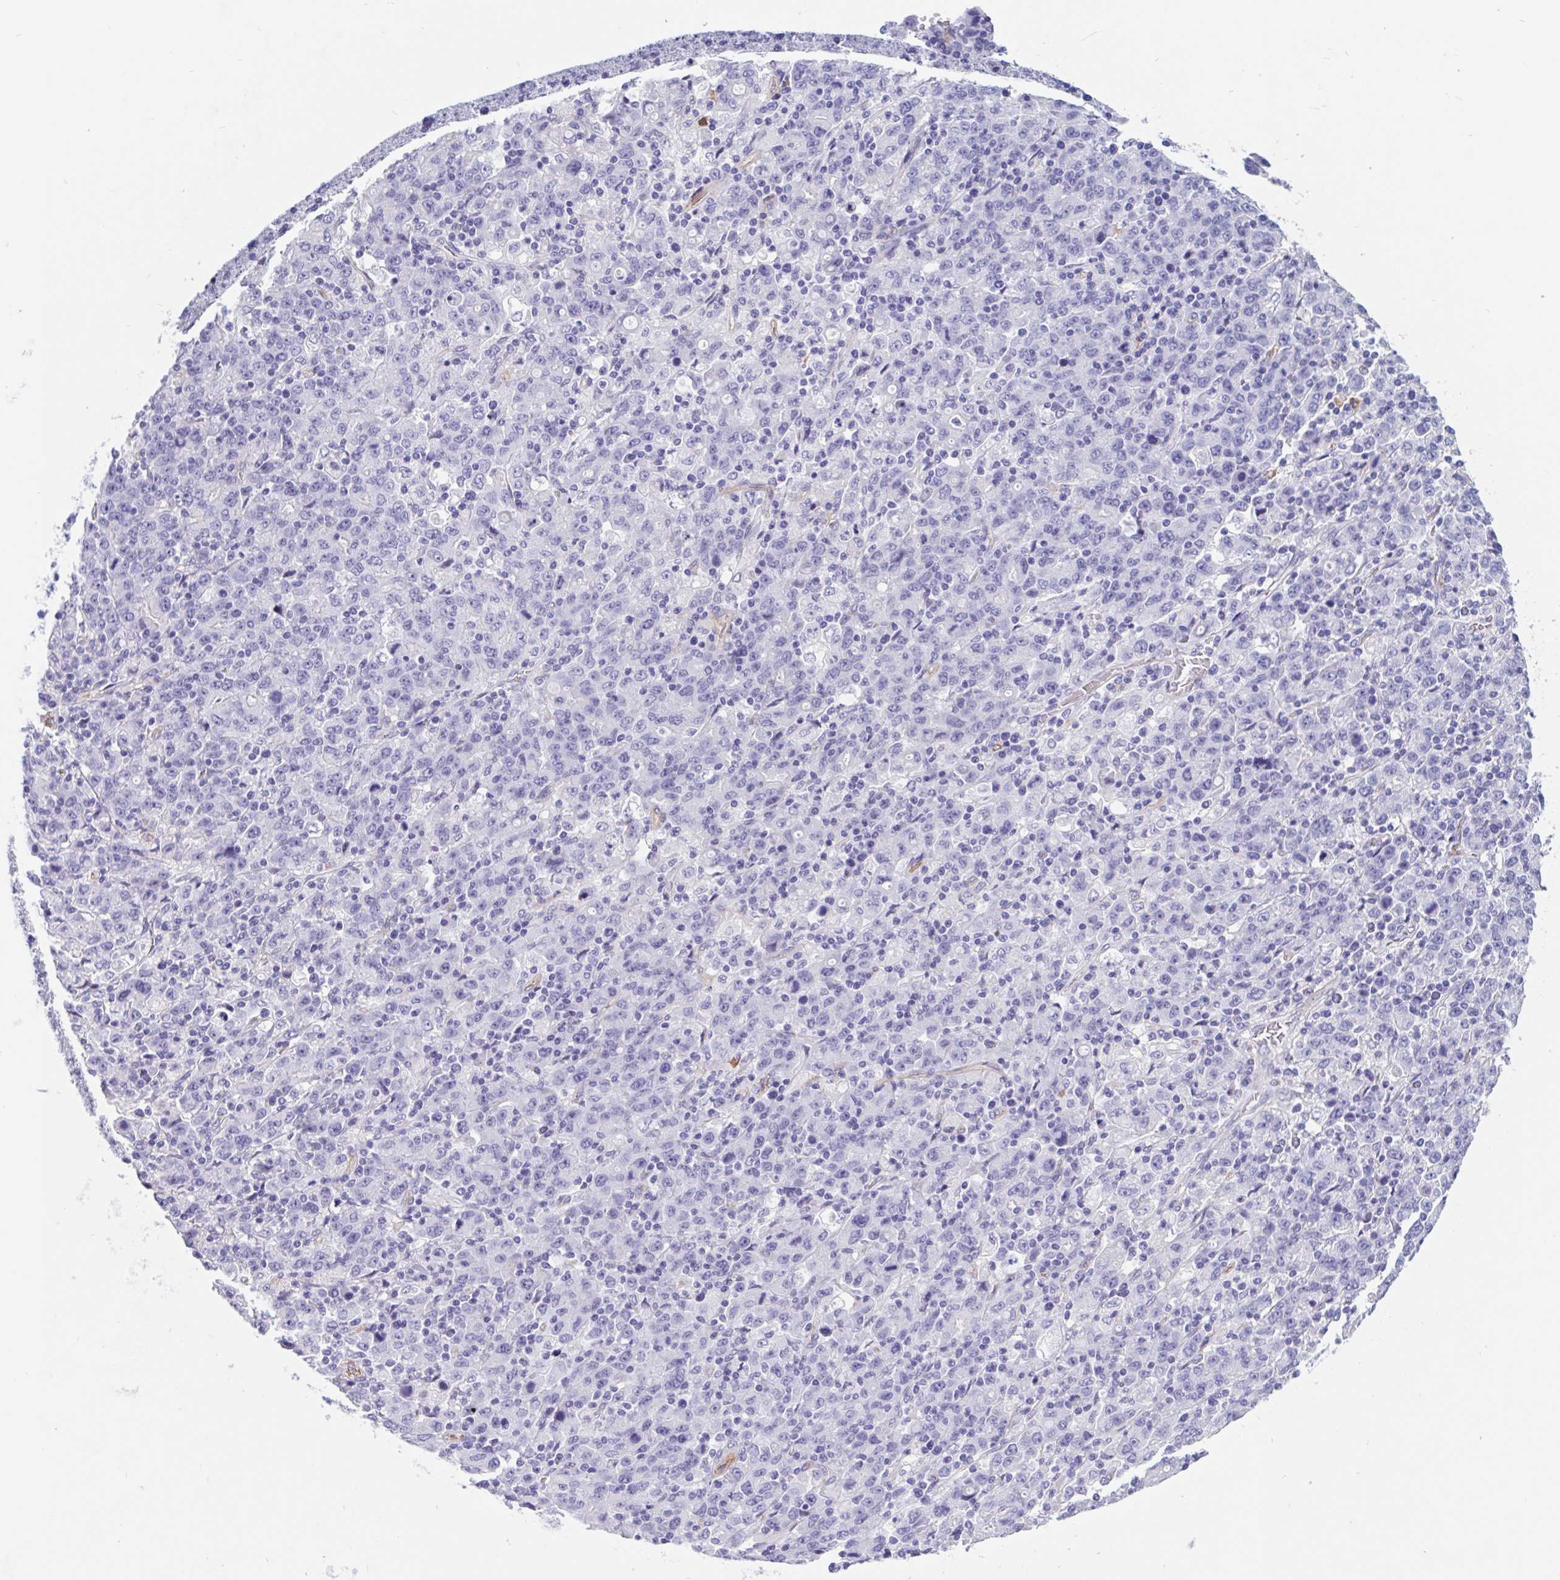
{"staining": {"intensity": "negative", "quantity": "none", "location": "none"}, "tissue": "stomach cancer", "cell_type": "Tumor cells", "image_type": "cancer", "snomed": [{"axis": "morphology", "description": "Adenocarcinoma, NOS"}, {"axis": "topography", "description": "Stomach, upper"}], "caption": "High magnification brightfield microscopy of stomach adenocarcinoma stained with DAB (3,3'-diaminobenzidine) (brown) and counterstained with hematoxylin (blue): tumor cells show no significant positivity.", "gene": "LIMCH1", "patient": {"sex": "male", "age": 69}}